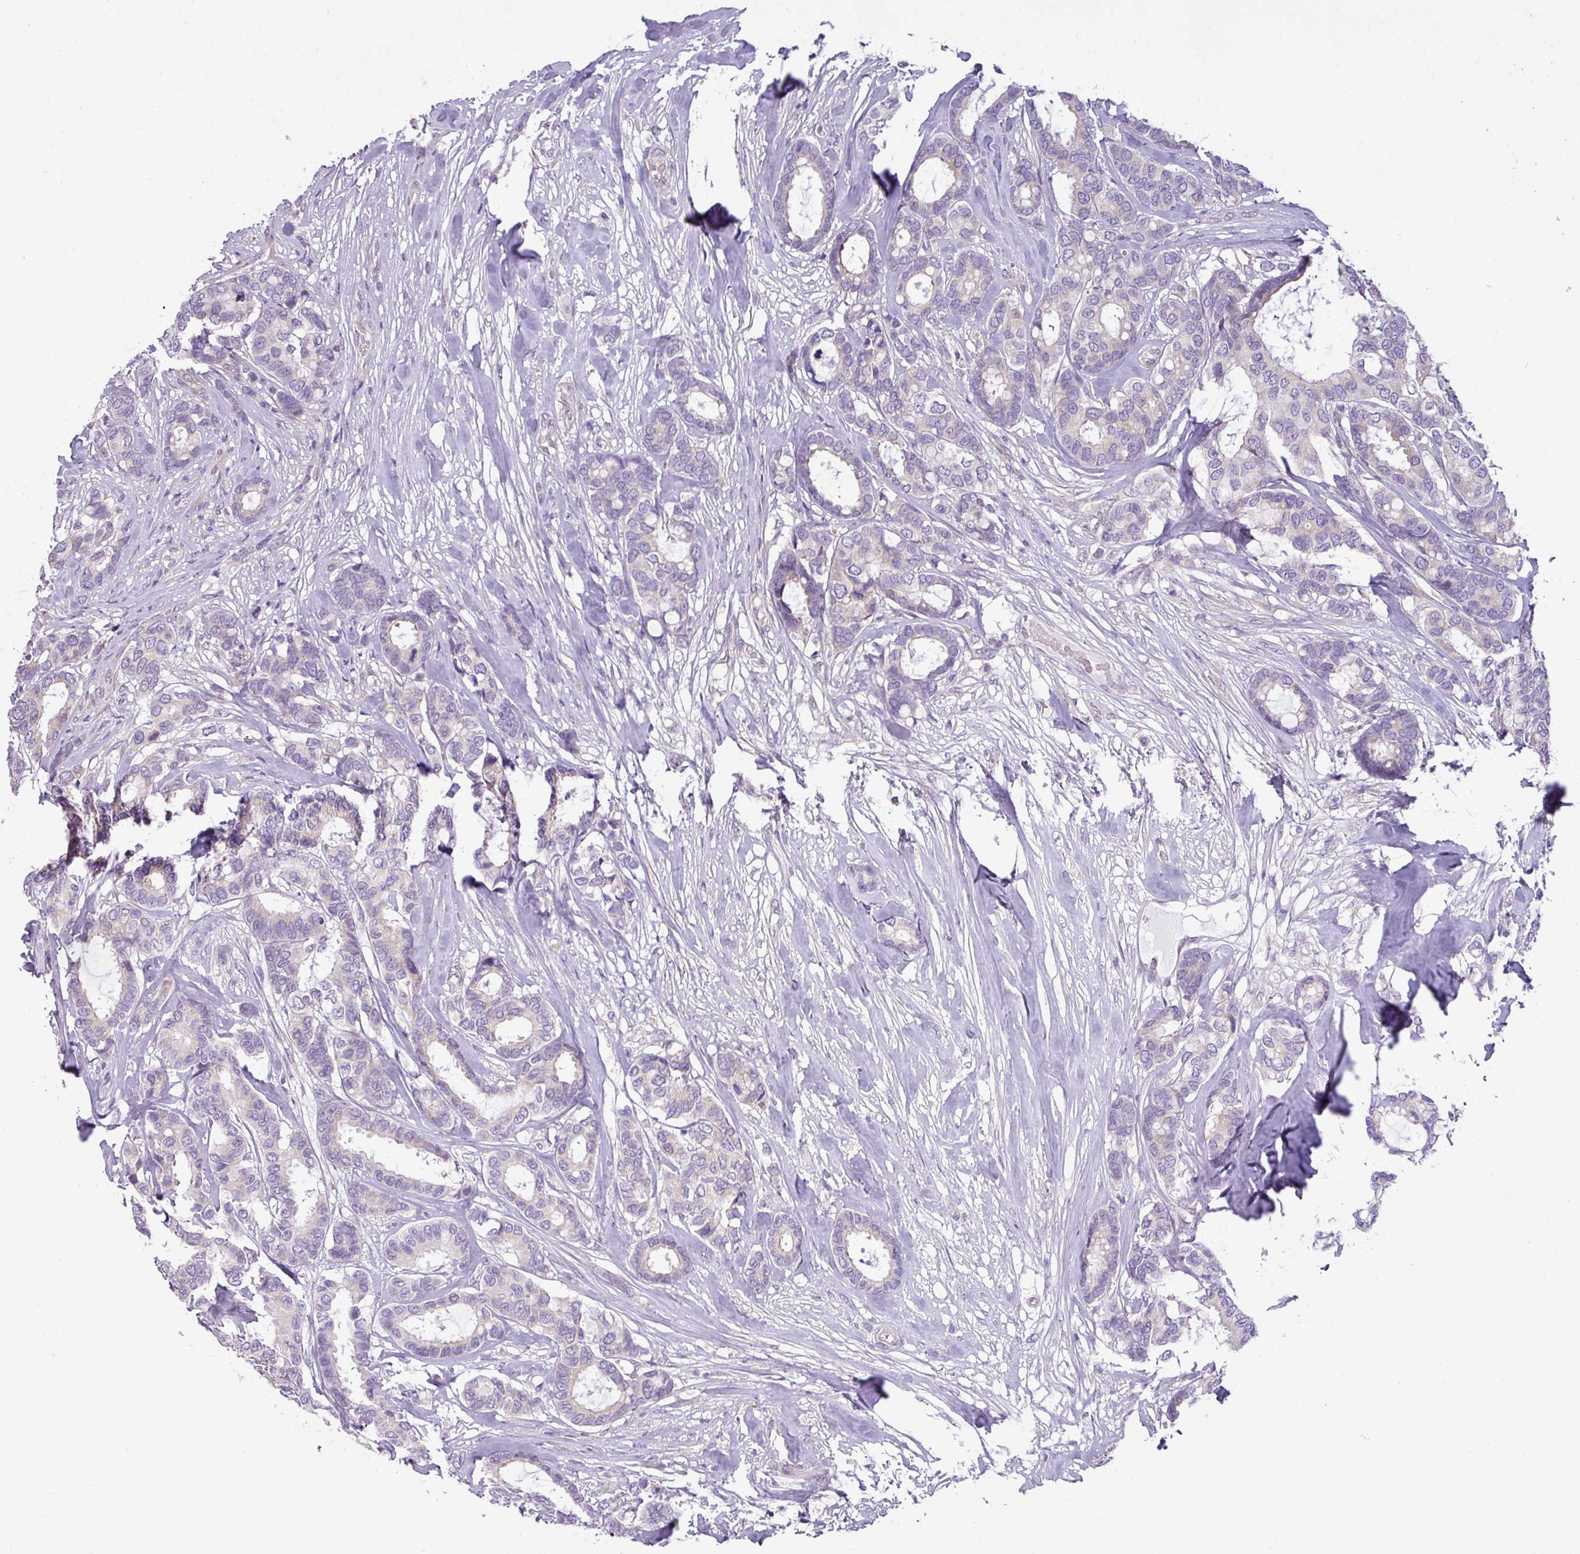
{"staining": {"intensity": "negative", "quantity": "none", "location": "none"}, "tissue": "breast cancer", "cell_type": "Tumor cells", "image_type": "cancer", "snomed": [{"axis": "morphology", "description": "Duct carcinoma"}, {"axis": "topography", "description": "Breast"}], "caption": "The immunohistochemistry image has no significant staining in tumor cells of breast cancer (infiltrating ductal carcinoma) tissue.", "gene": "TOR1AIP2", "patient": {"sex": "female", "age": 87}}